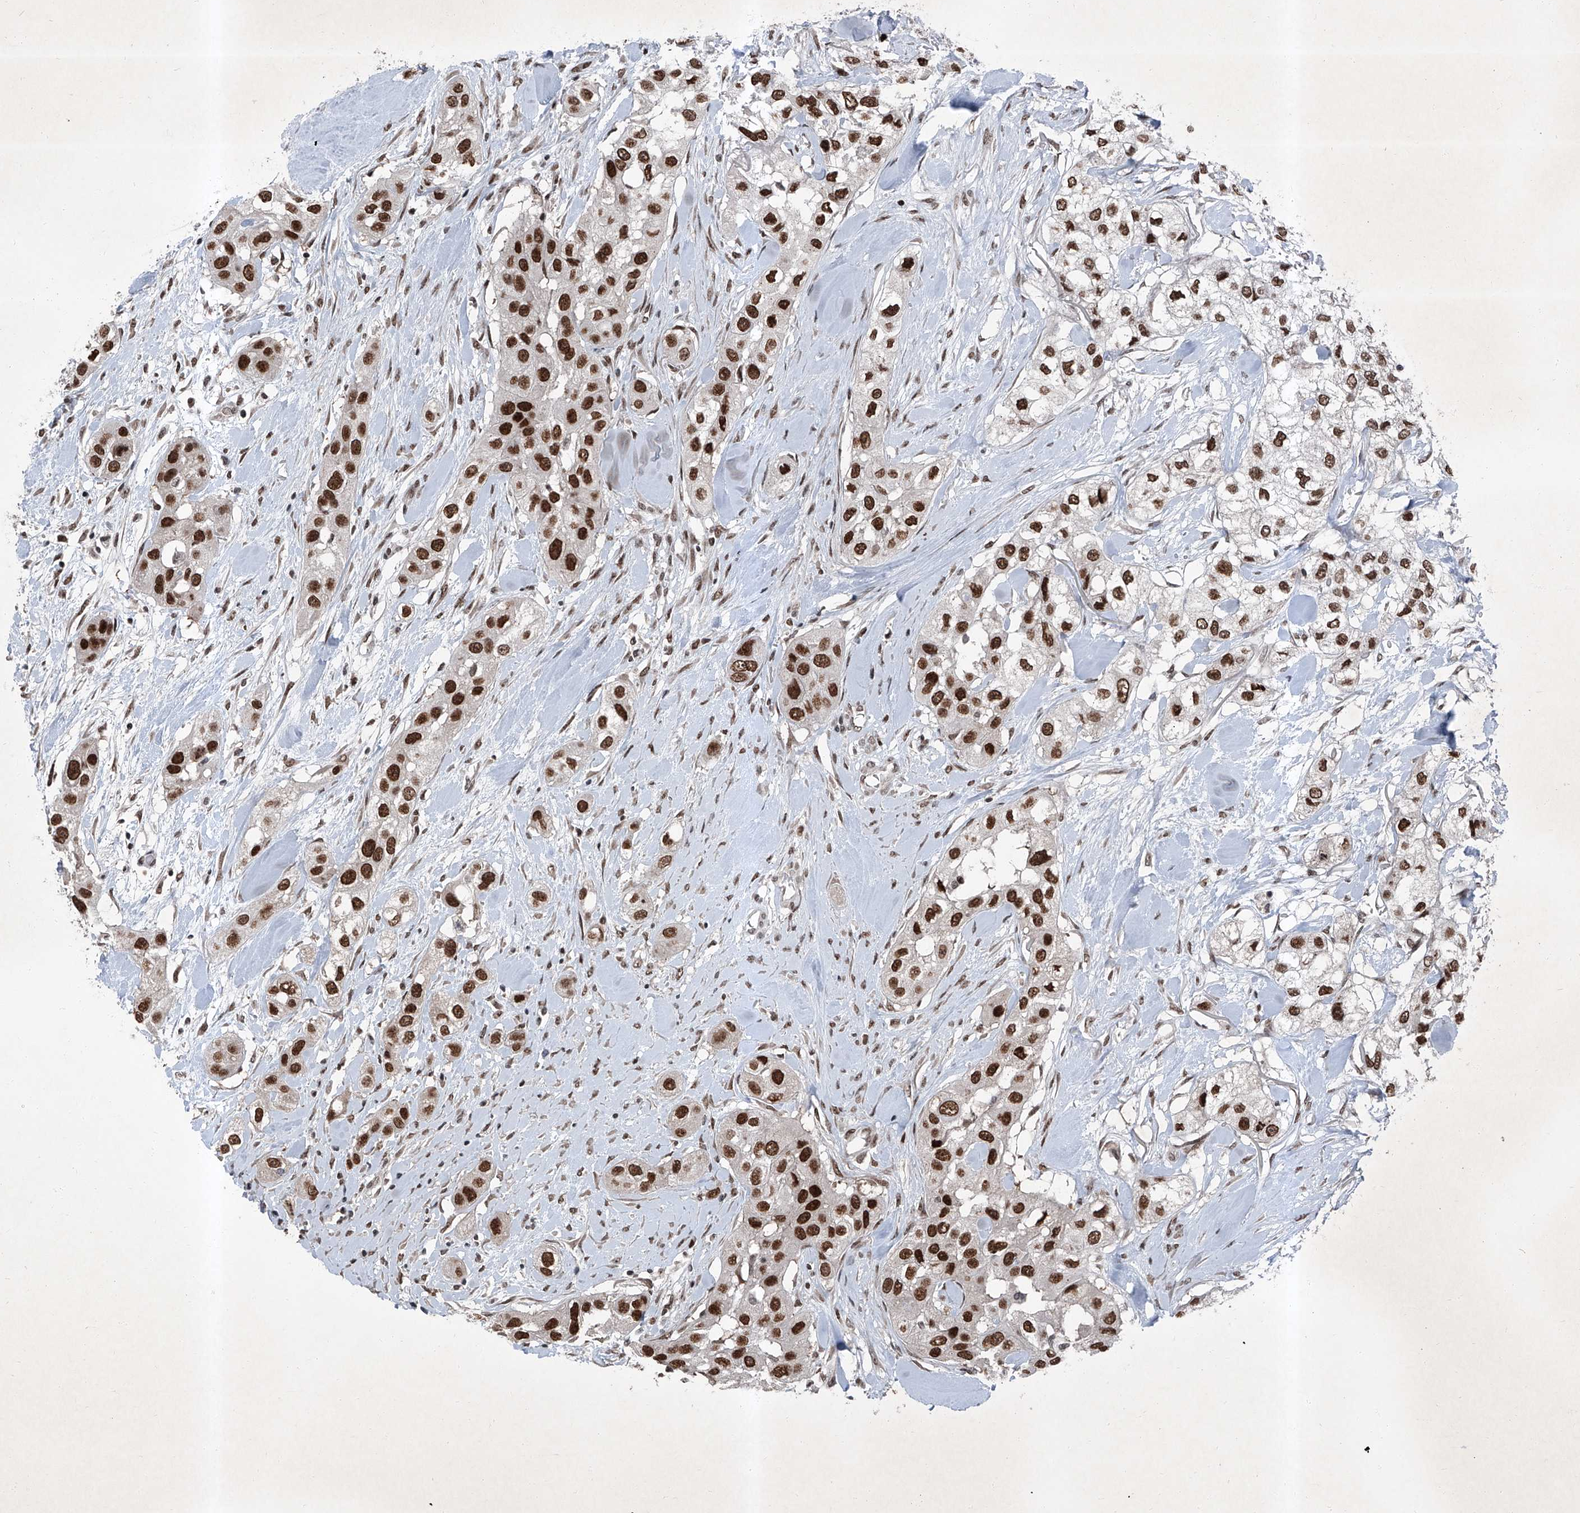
{"staining": {"intensity": "strong", "quantity": ">75%", "location": "nuclear"}, "tissue": "head and neck cancer", "cell_type": "Tumor cells", "image_type": "cancer", "snomed": [{"axis": "morphology", "description": "Normal tissue, NOS"}, {"axis": "morphology", "description": "Squamous cell carcinoma, NOS"}, {"axis": "topography", "description": "Skeletal muscle"}, {"axis": "topography", "description": "Head-Neck"}], "caption": "IHC staining of head and neck cancer (squamous cell carcinoma), which exhibits high levels of strong nuclear staining in approximately >75% of tumor cells indicating strong nuclear protein staining. The staining was performed using DAB (3,3'-diaminobenzidine) (brown) for protein detection and nuclei were counterstained in hematoxylin (blue).", "gene": "BMI1", "patient": {"sex": "male", "age": 51}}